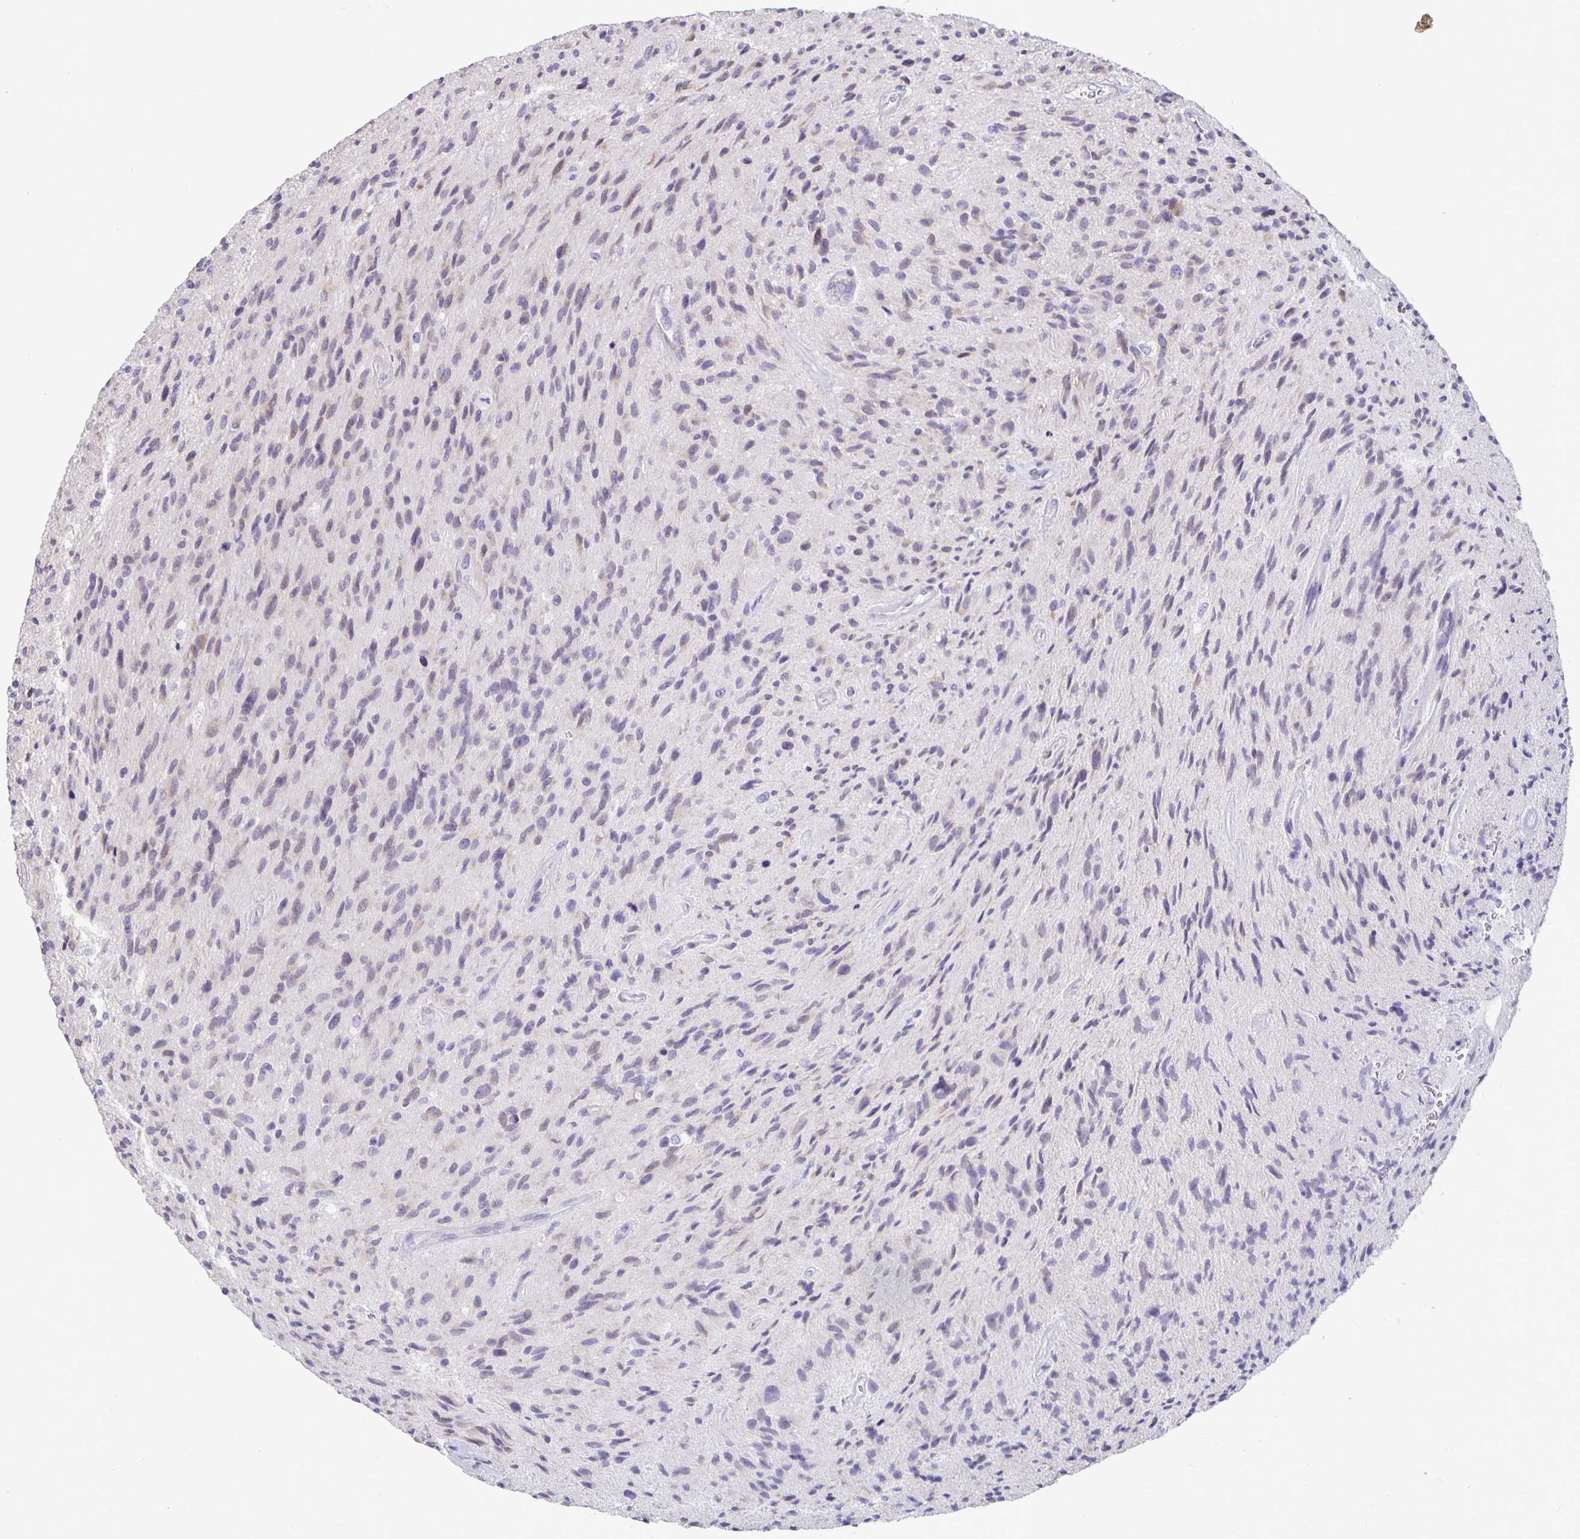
{"staining": {"intensity": "negative", "quantity": "none", "location": "none"}, "tissue": "glioma", "cell_type": "Tumor cells", "image_type": "cancer", "snomed": [{"axis": "morphology", "description": "Glioma, malignant, High grade"}, {"axis": "topography", "description": "Brain"}], "caption": "Human malignant high-grade glioma stained for a protein using immunohistochemistry (IHC) shows no expression in tumor cells.", "gene": "DNAI2", "patient": {"sex": "male", "age": 54}}